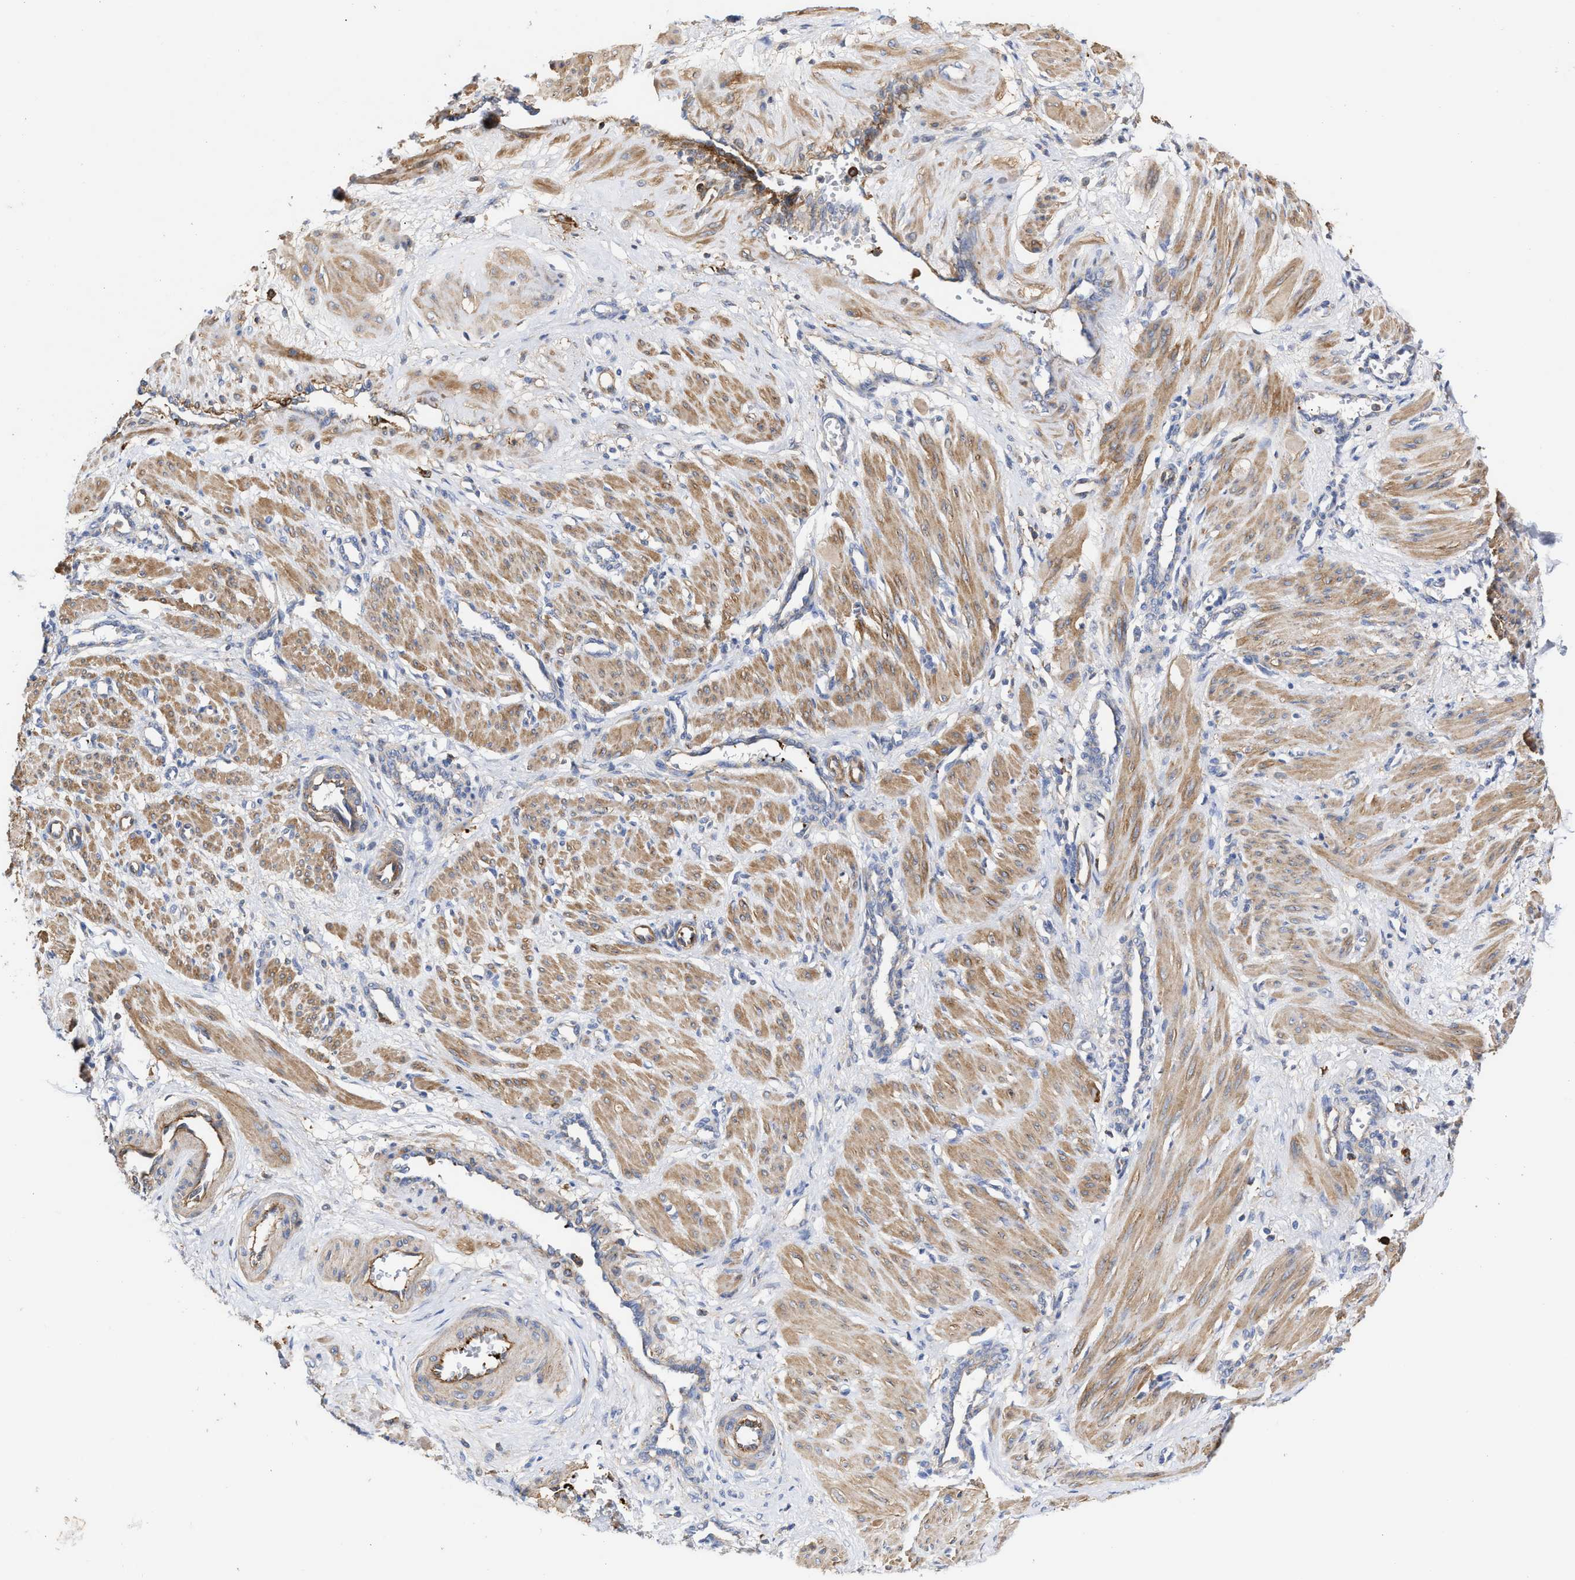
{"staining": {"intensity": "moderate", "quantity": ">75%", "location": "cytoplasmic/membranous"}, "tissue": "smooth muscle", "cell_type": "Smooth muscle cells", "image_type": "normal", "snomed": [{"axis": "morphology", "description": "Normal tissue, NOS"}, {"axis": "topography", "description": "Endometrium"}], "caption": "Immunohistochemical staining of normal smooth muscle displays moderate cytoplasmic/membranous protein positivity in about >75% of smooth muscle cells. (DAB IHC, brown staining for protein, blue staining for nuclei).", "gene": "HS3ST5", "patient": {"sex": "female", "age": 33}}